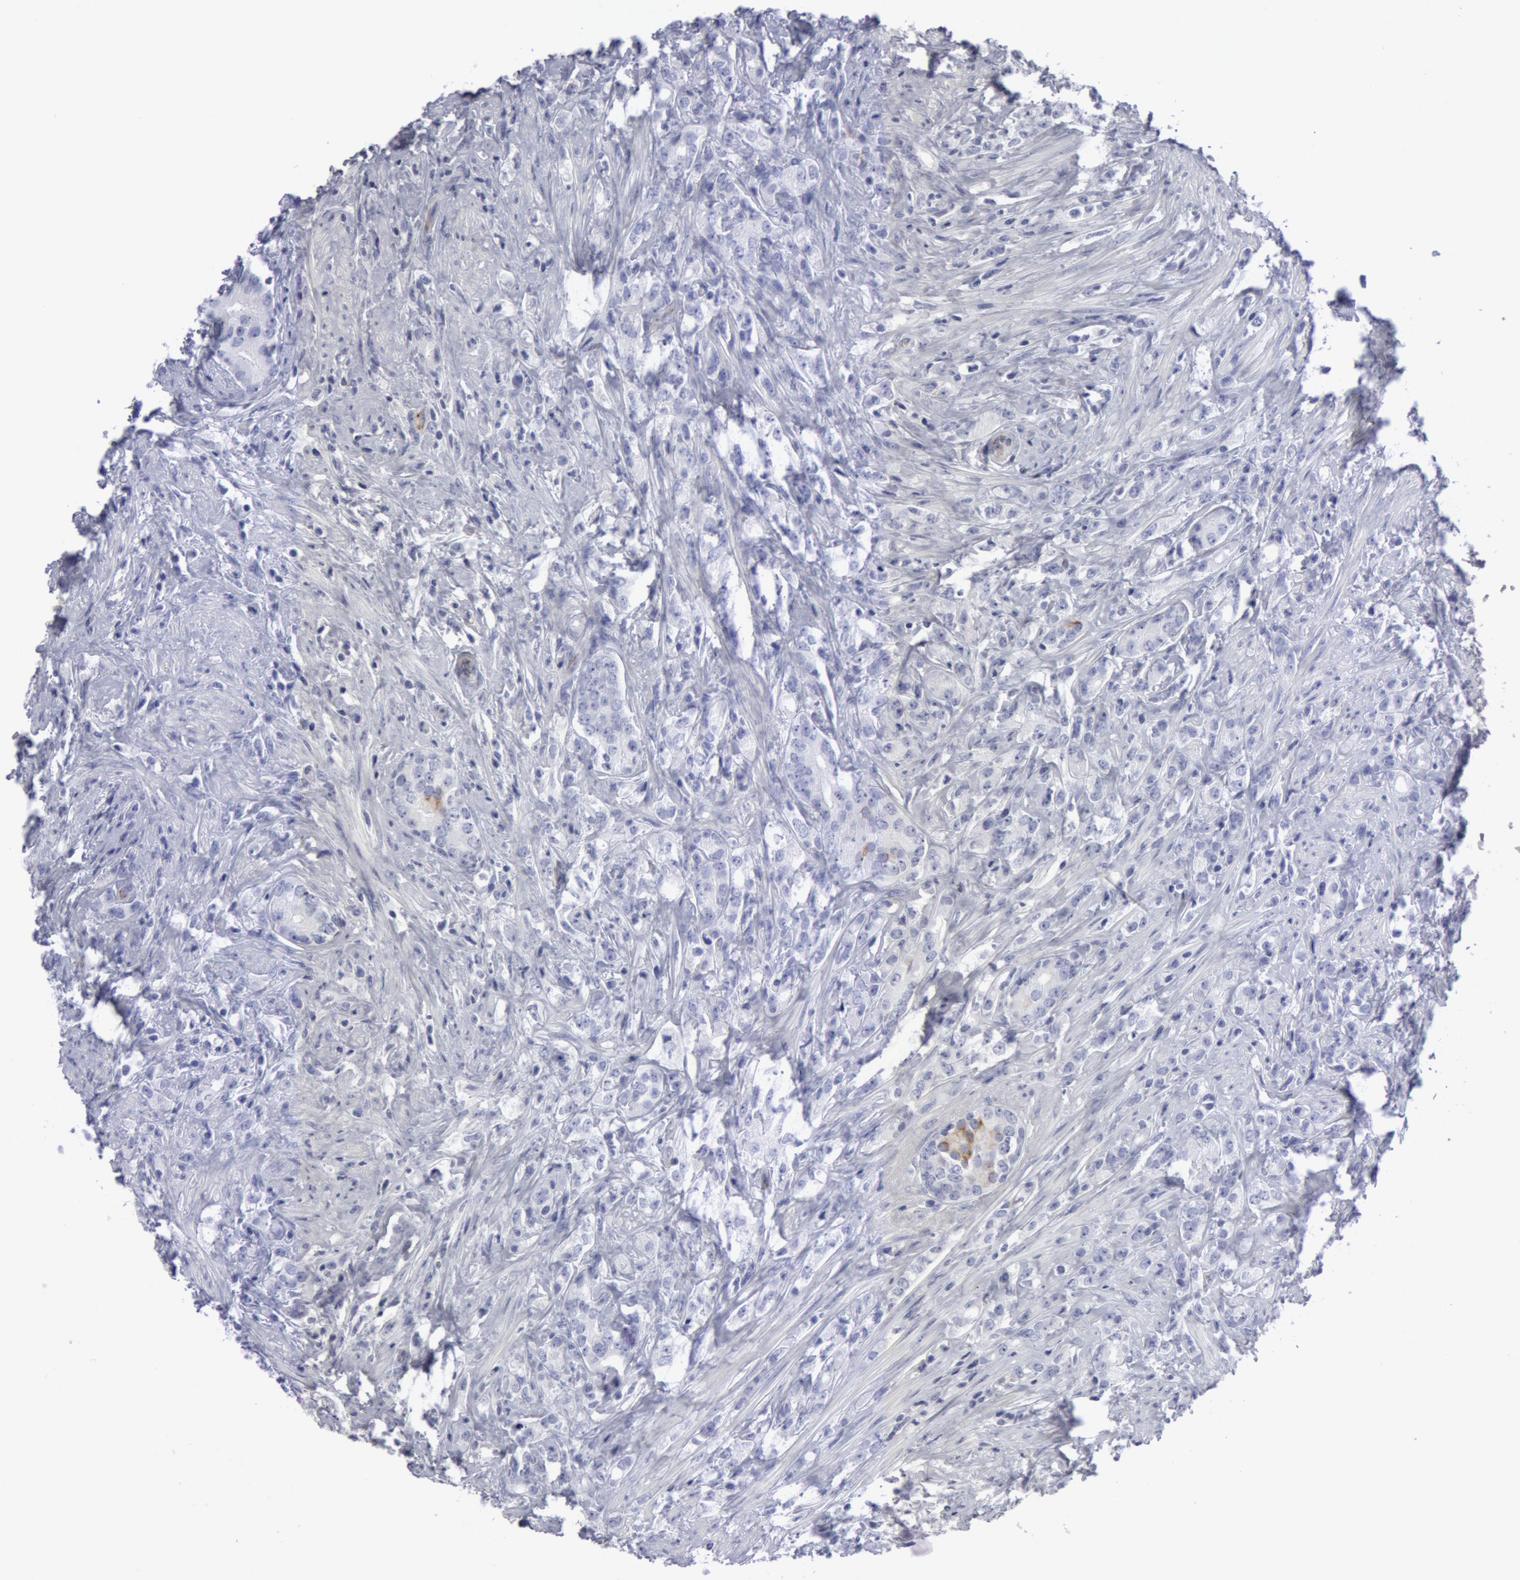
{"staining": {"intensity": "negative", "quantity": "none", "location": "none"}, "tissue": "prostate cancer", "cell_type": "Tumor cells", "image_type": "cancer", "snomed": [{"axis": "morphology", "description": "Adenocarcinoma, Medium grade"}, {"axis": "topography", "description": "Prostate"}], "caption": "Adenocarcinoma (medium-grade) (prostate) stained for a protein using IHC demonstrates no positivity tumor cells.", "gene": "SMC1B", "patient": {"sex": "male", "age": 59}}